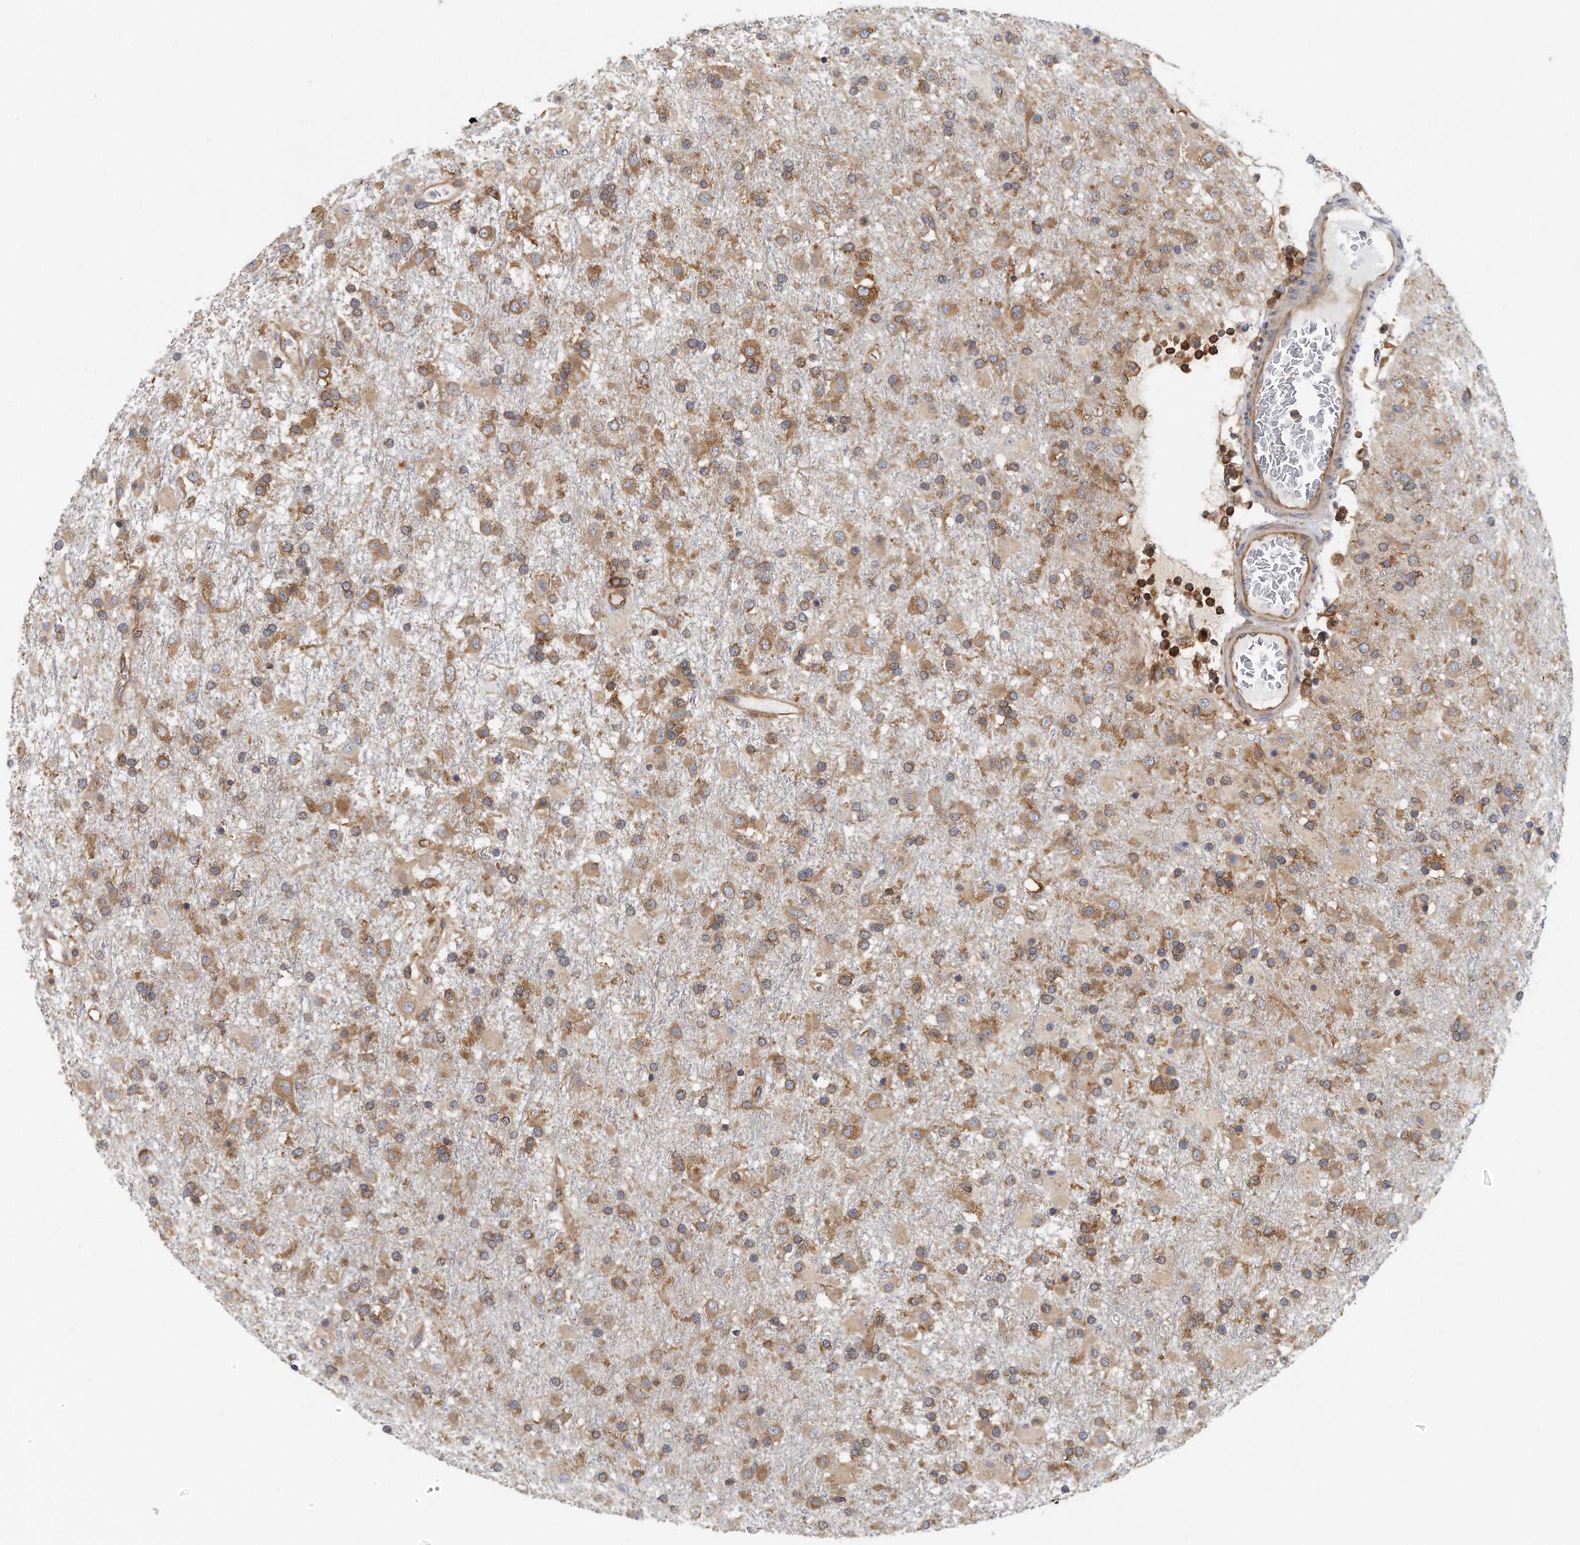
{"staining": {"intensity": "moderate", "quantity": ">75%", "location": "cytoplasmic/membranous"}, "tissue": "glioma", "cell_type": "Tumor cells", "image_type": "cancer", "snomed": [{"axis": "morphology", "description": "Glioma, malignant, Low grade"}, {"axis": "topography", "description": "Brain"}], "caption": "Immunohistochemical staining of human glioma displays medium levels of moderate cytoplasmic/membranous protein positivity in about >75% of tumor cells. The staining is performed using DAB brown chromogen to label protein expression. The nuclei are counter-stained blue using hematoxylin.", "gene": "EIF3I", "patient": {"sex": "male", "age": 65}}